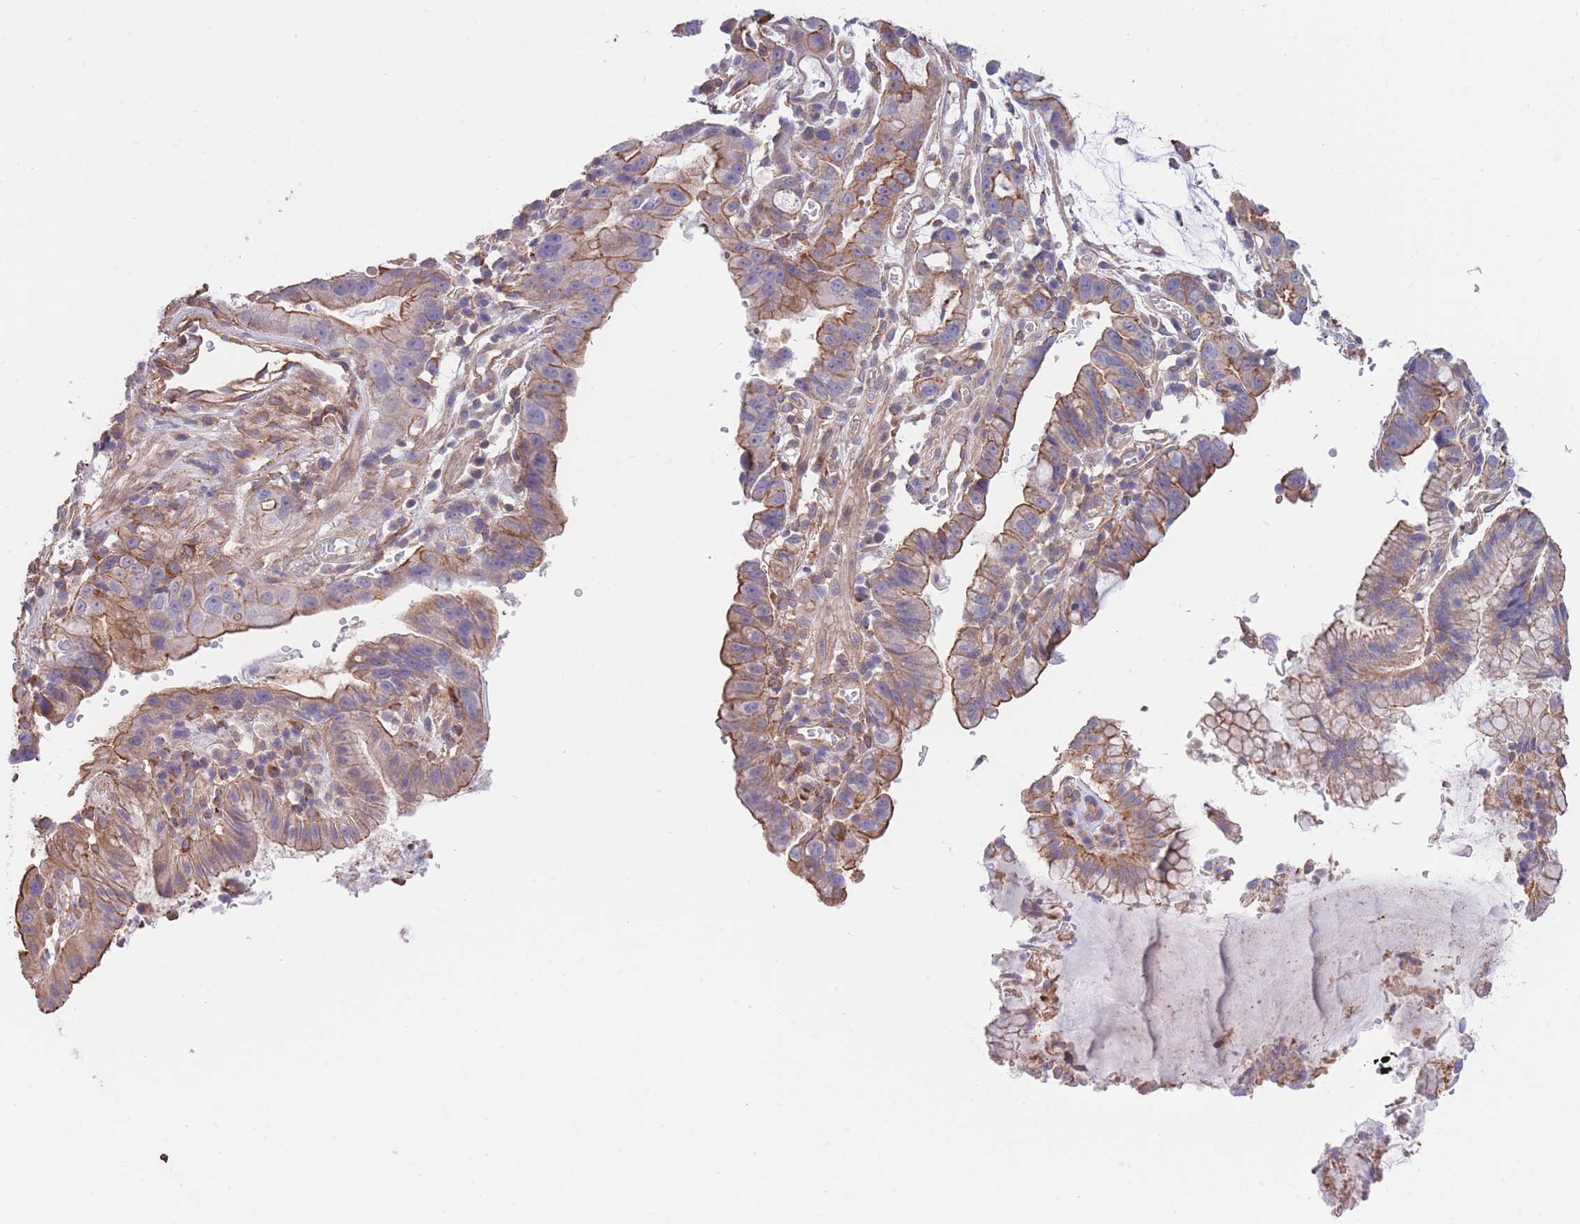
{"staining": {"intensity": "moderate", "quantity": "25%-75%", "location": "cytoplasmic/membranous"}, "tissue": "stomach cancer", "cell_type": "Tumor cells", "image_type": "cancer", "snomed": [{"axis": "morphology", "description": "Adenocarcinoma, NOS"}, {"axis": "topography", "description": "Stomach"}], "caption": "Brown immunohistochemical staining in human stomach cancer (adenocarcinoma) demonstrates moderate cytoplasmic/membranous staining in approximately 25%-75% of tumor cells. (DAB (3,3'-diaminobenzidine) = brown stain, brightfield microscopy at high magnification).", "gene": "LRRN4CL", "patient": {"sex": "male", "age": 55}}